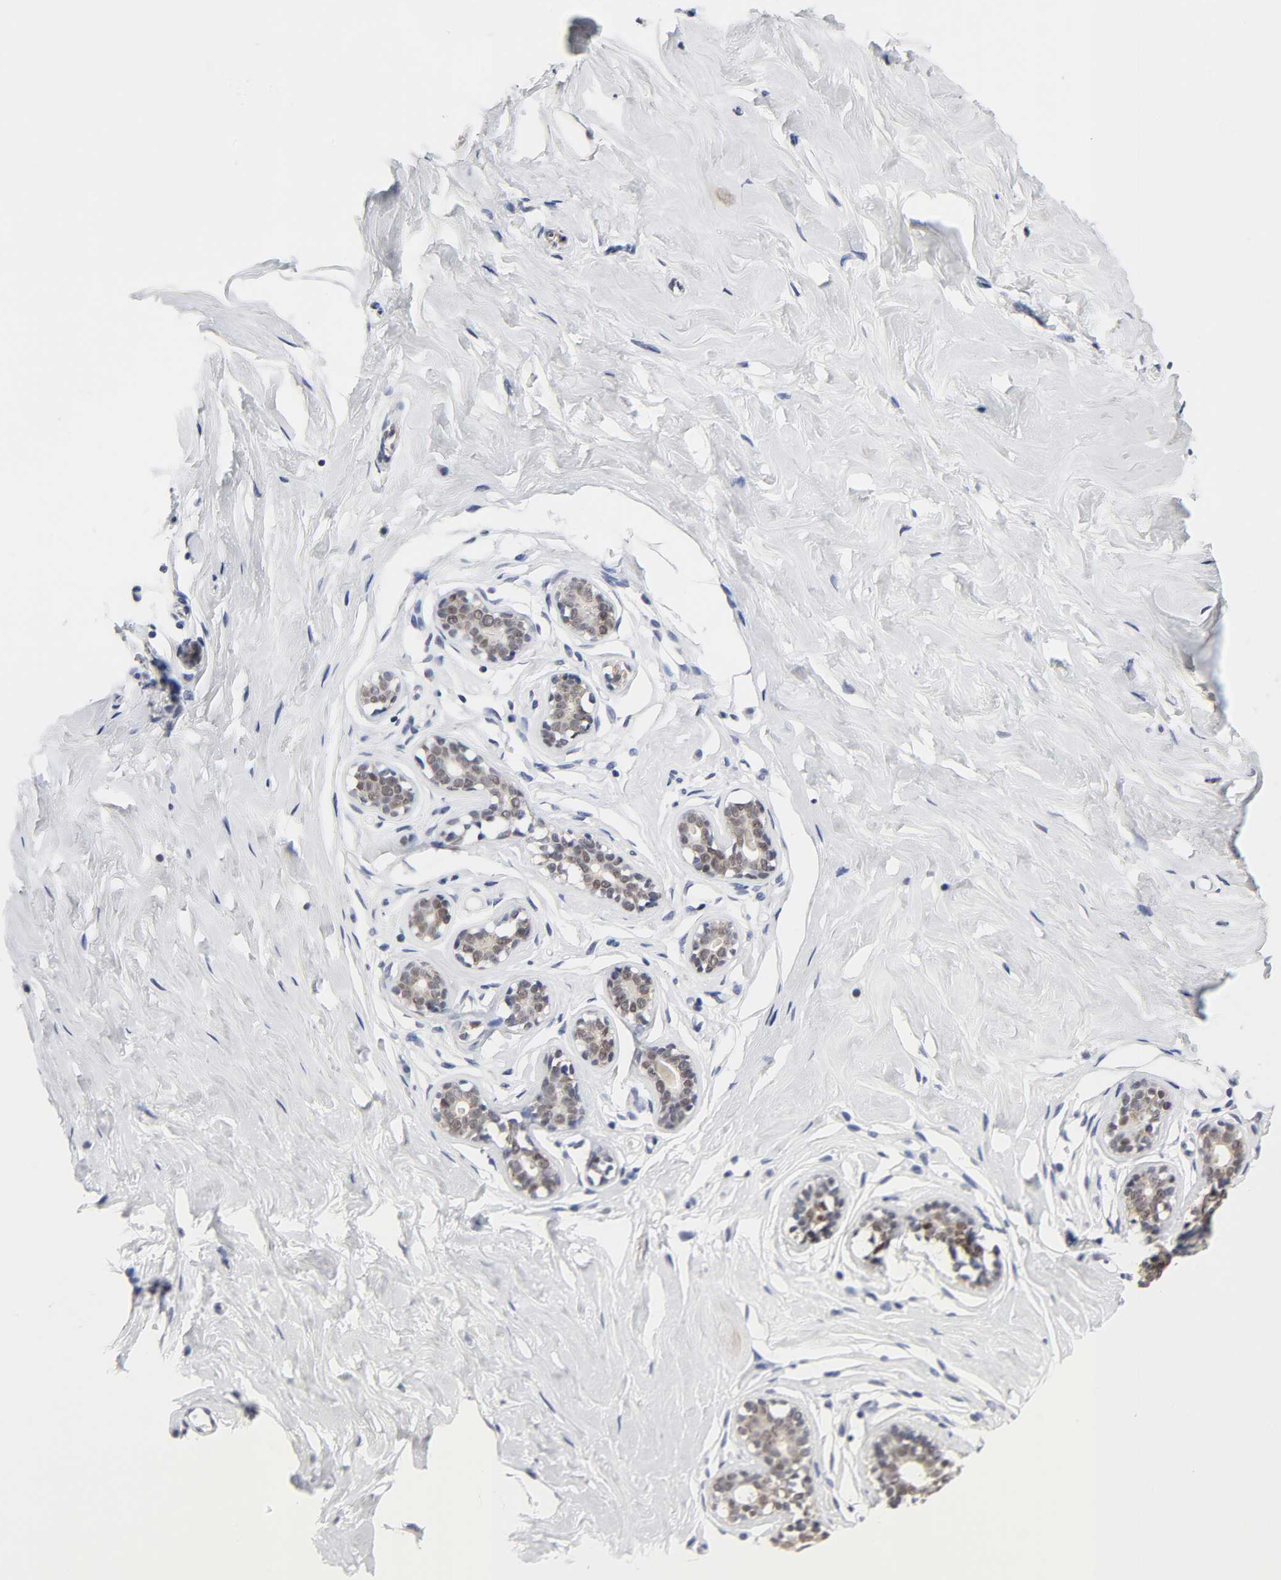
{"staining": {"intensity": "negative", "quantity": "none", "location": "none"}, "tissue": "breast", "cell_type": "Adipocytes", "image_type": "normal", "snomed": [{"axis": "morphology", "description": "Normal tissue, NOS"}, {"axis": "topography", "description": "Breast"}], "caption": "This image is of normal breast stained with immunohistochemistry (IHC) to label a protein in brown with the nuclei are counter-stained blue. There is no expression in adipocytes.", "gene": "GRHL2", "patient": {"sex": "female", "age": 23}}